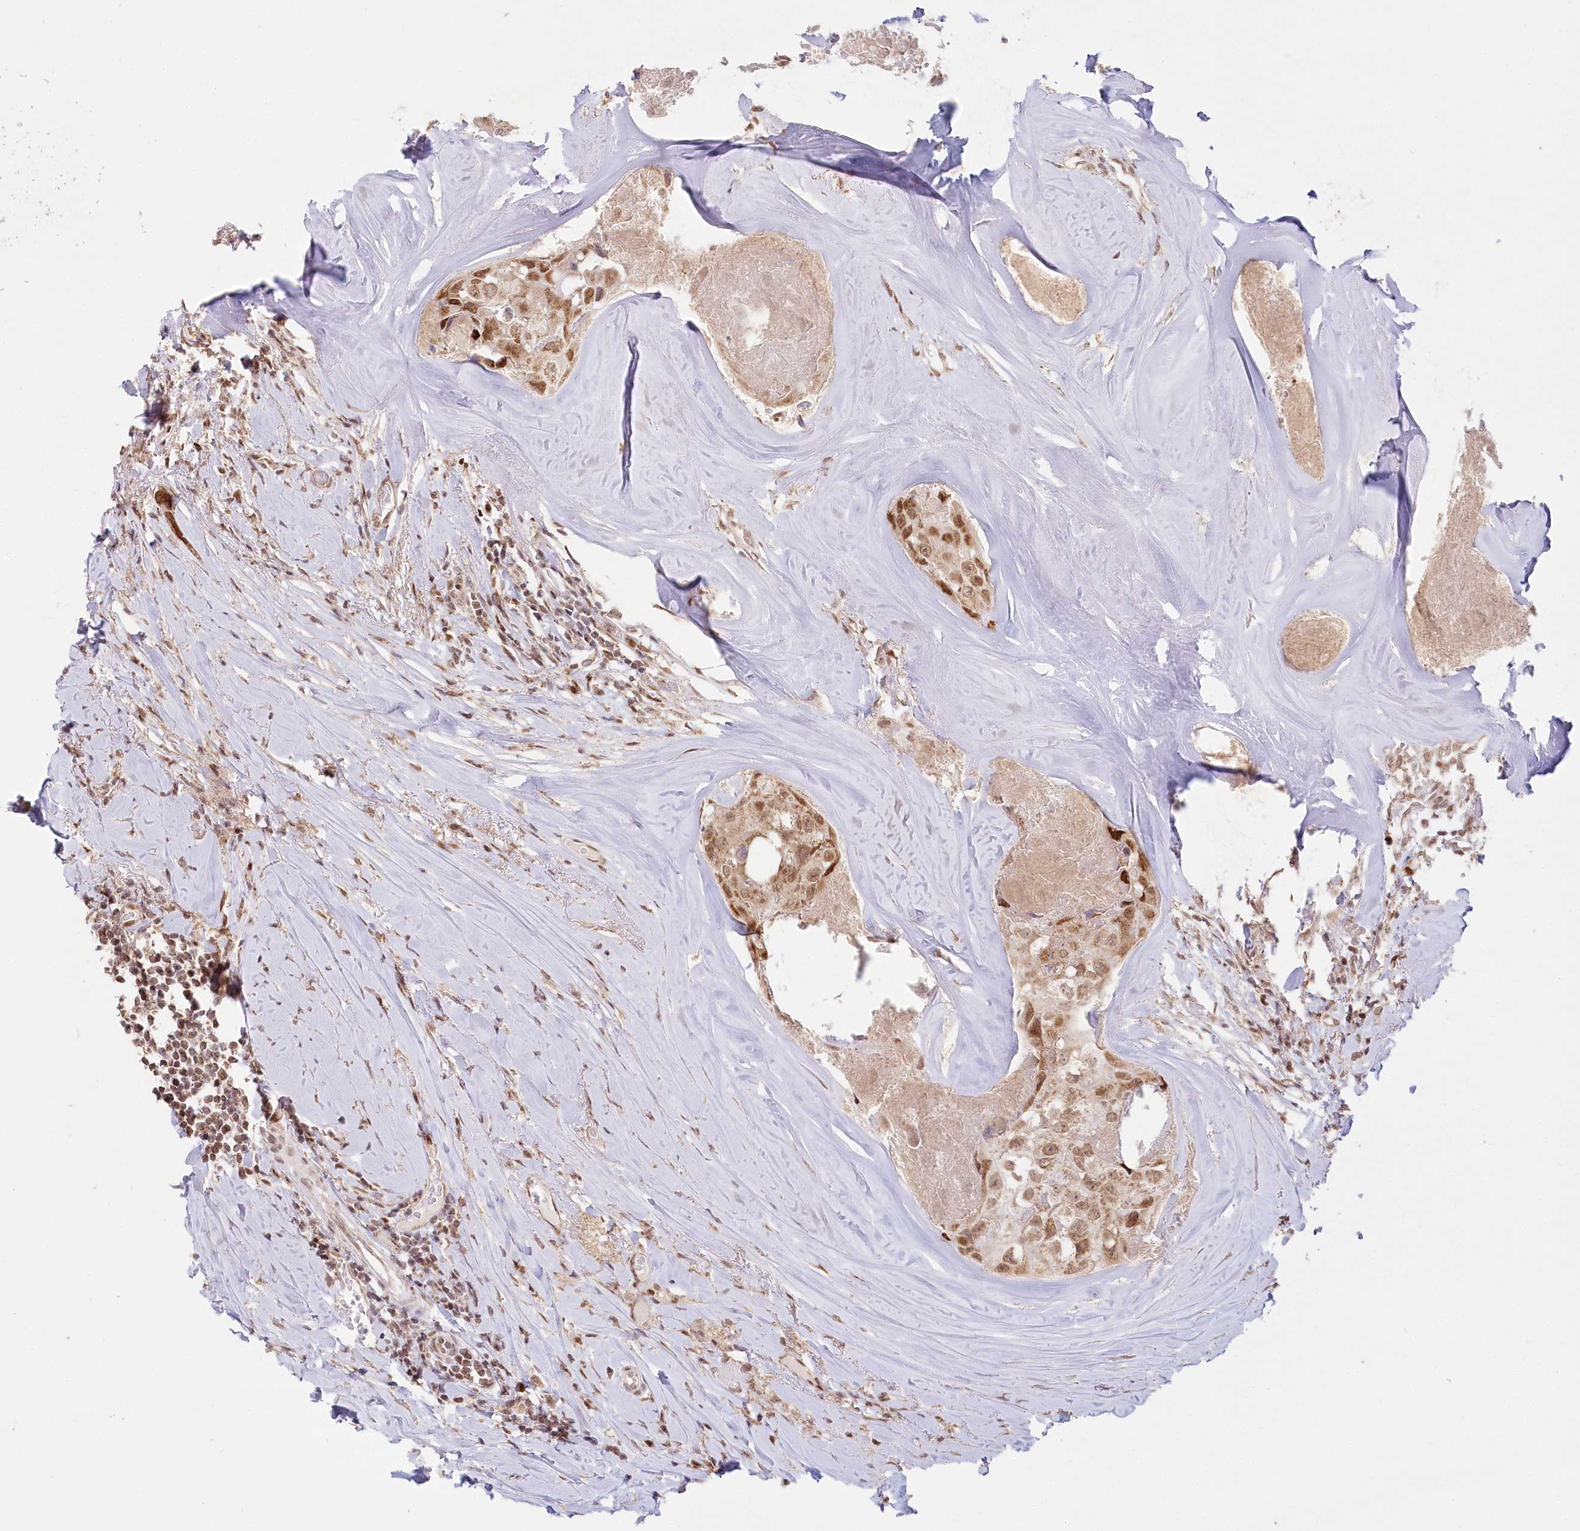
{"staining": {"intensity": "moderate", "quantity": ">75%", "location": "cytoplasmic/membranous,nuclear"}, "tissue": "head and neck cancer", "cell_type": "Tumor cells", "image_type": "cancer", "snomed": [{"axis": "morphology", "description": "Adenocarcinoma, NOS"}, {"axis": "morphology", "description": "Adenocarcinoma, metastatic, NOS"}, {"axis": "topography", "description": "Head-Neck"}], "caption": "The immunohistochemical stain highlights moderate cytoplasmic/membranous and nuclear positivity in tumor cells of metastatic adenocarcinoma (head and neck) tissue. (Brightfield microscopy of DAB IHC at high magnification).", "gene": "PYURF", "patient": {"sex": "male", "age": 75}}